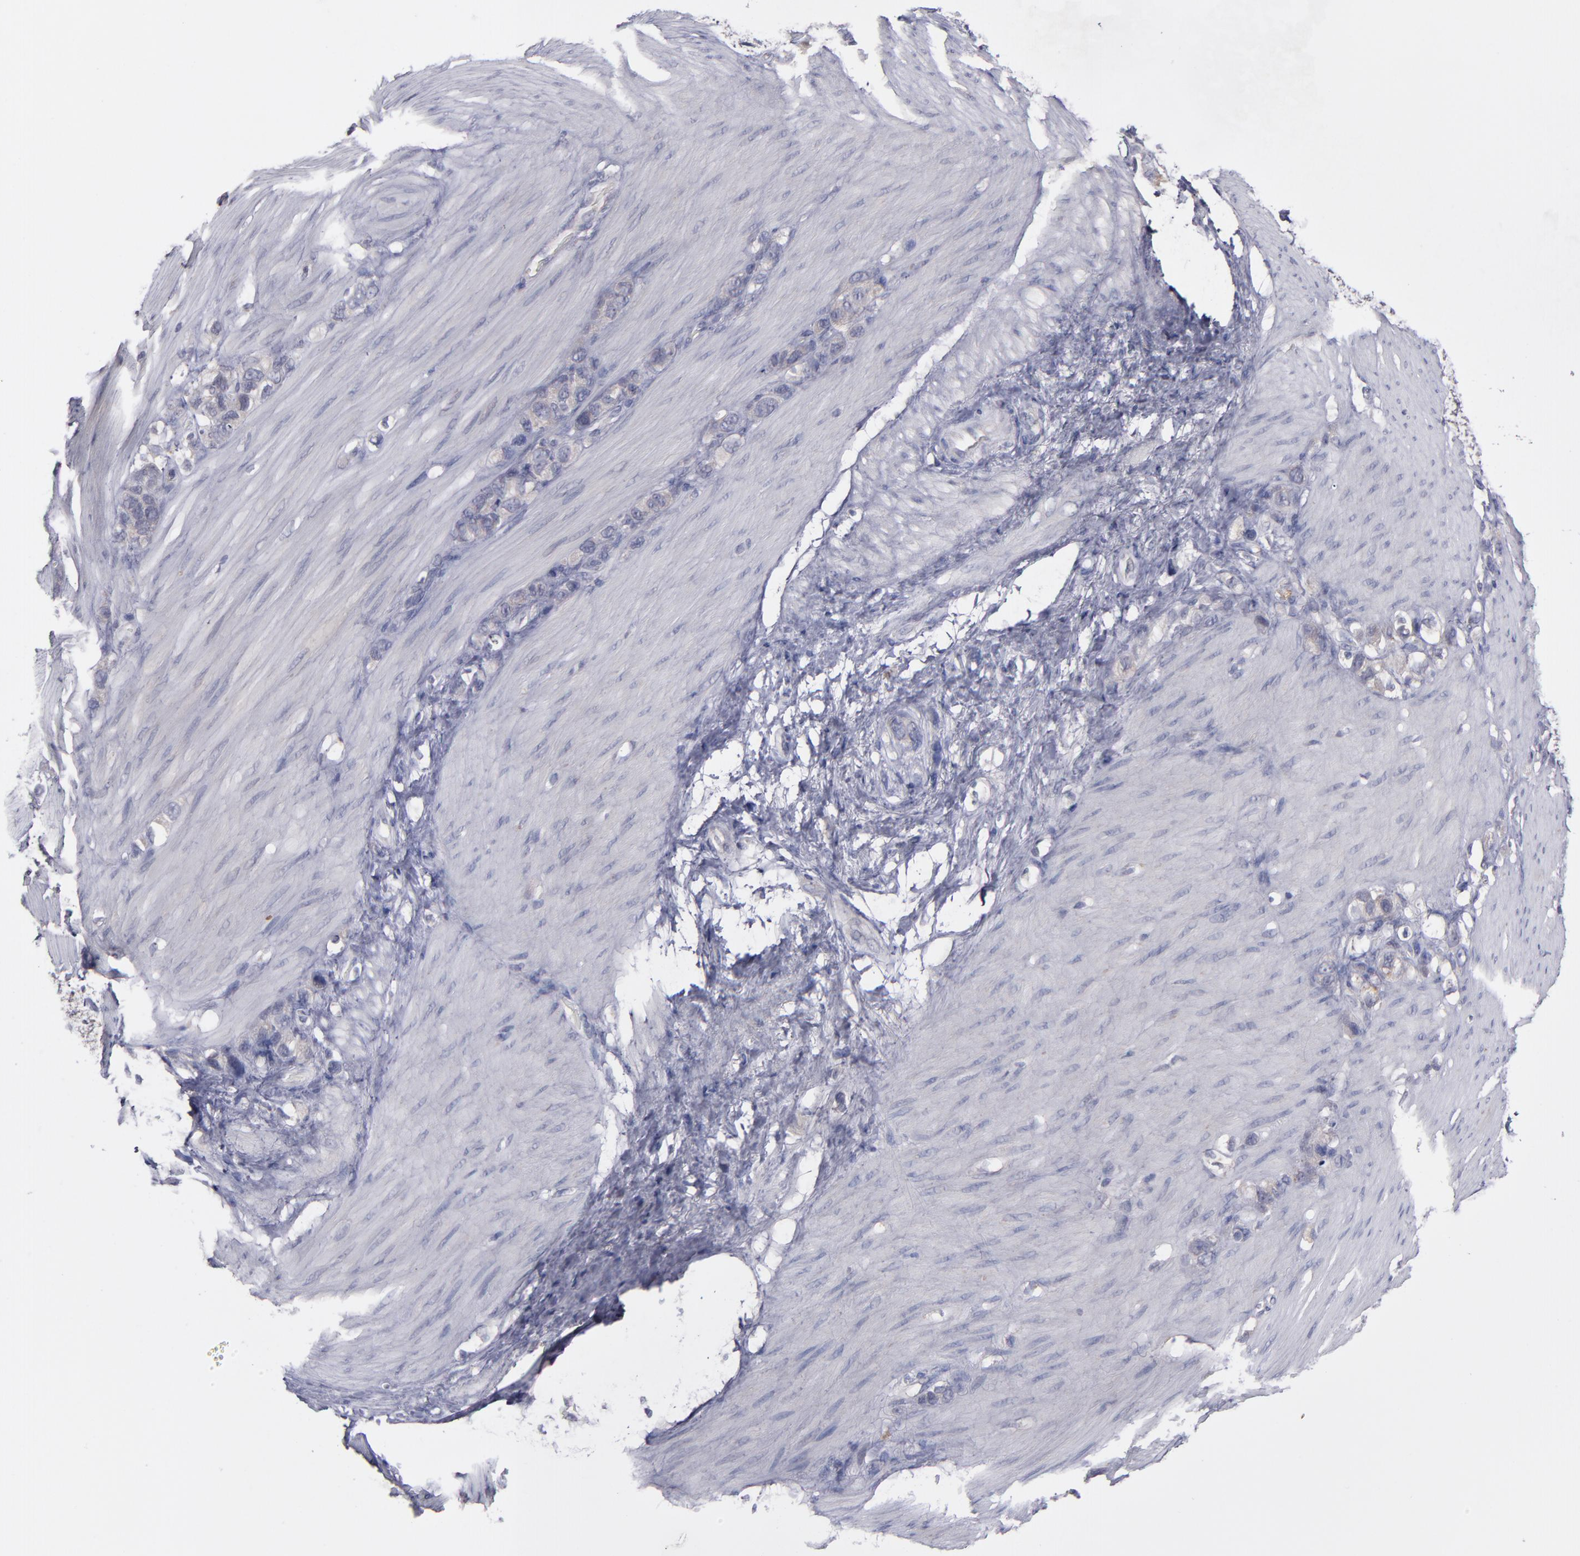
{"staining": {"intensity": "weak", "quantity": "25%-75%", "location": "cytoplasmic/membranous"}, "tissue": "stomach cancer", "cell_type": "Tumor cells", "image_type": "cancer", "snomed": [{"axis": "morphology", "description": "Normal tissue, NOS"}, {"axis": "morphology", "description": "Adenocarcinoma, NOS"}, {"axis": "morphology", "description": "Adenocarcinoma, High grade"}, {"axis": "topography", "description": "Stomach, upper"}, {"axis": "topography", "description": "Stomach"}], "caption": "Adenocarcinoma (high-grade) (stomach) stained for a protein reveals weak cytoplasmic/membranous positivity in tumor cells.", "gene": "MMP11", "patient": {"sex": "female", "age": 65}}